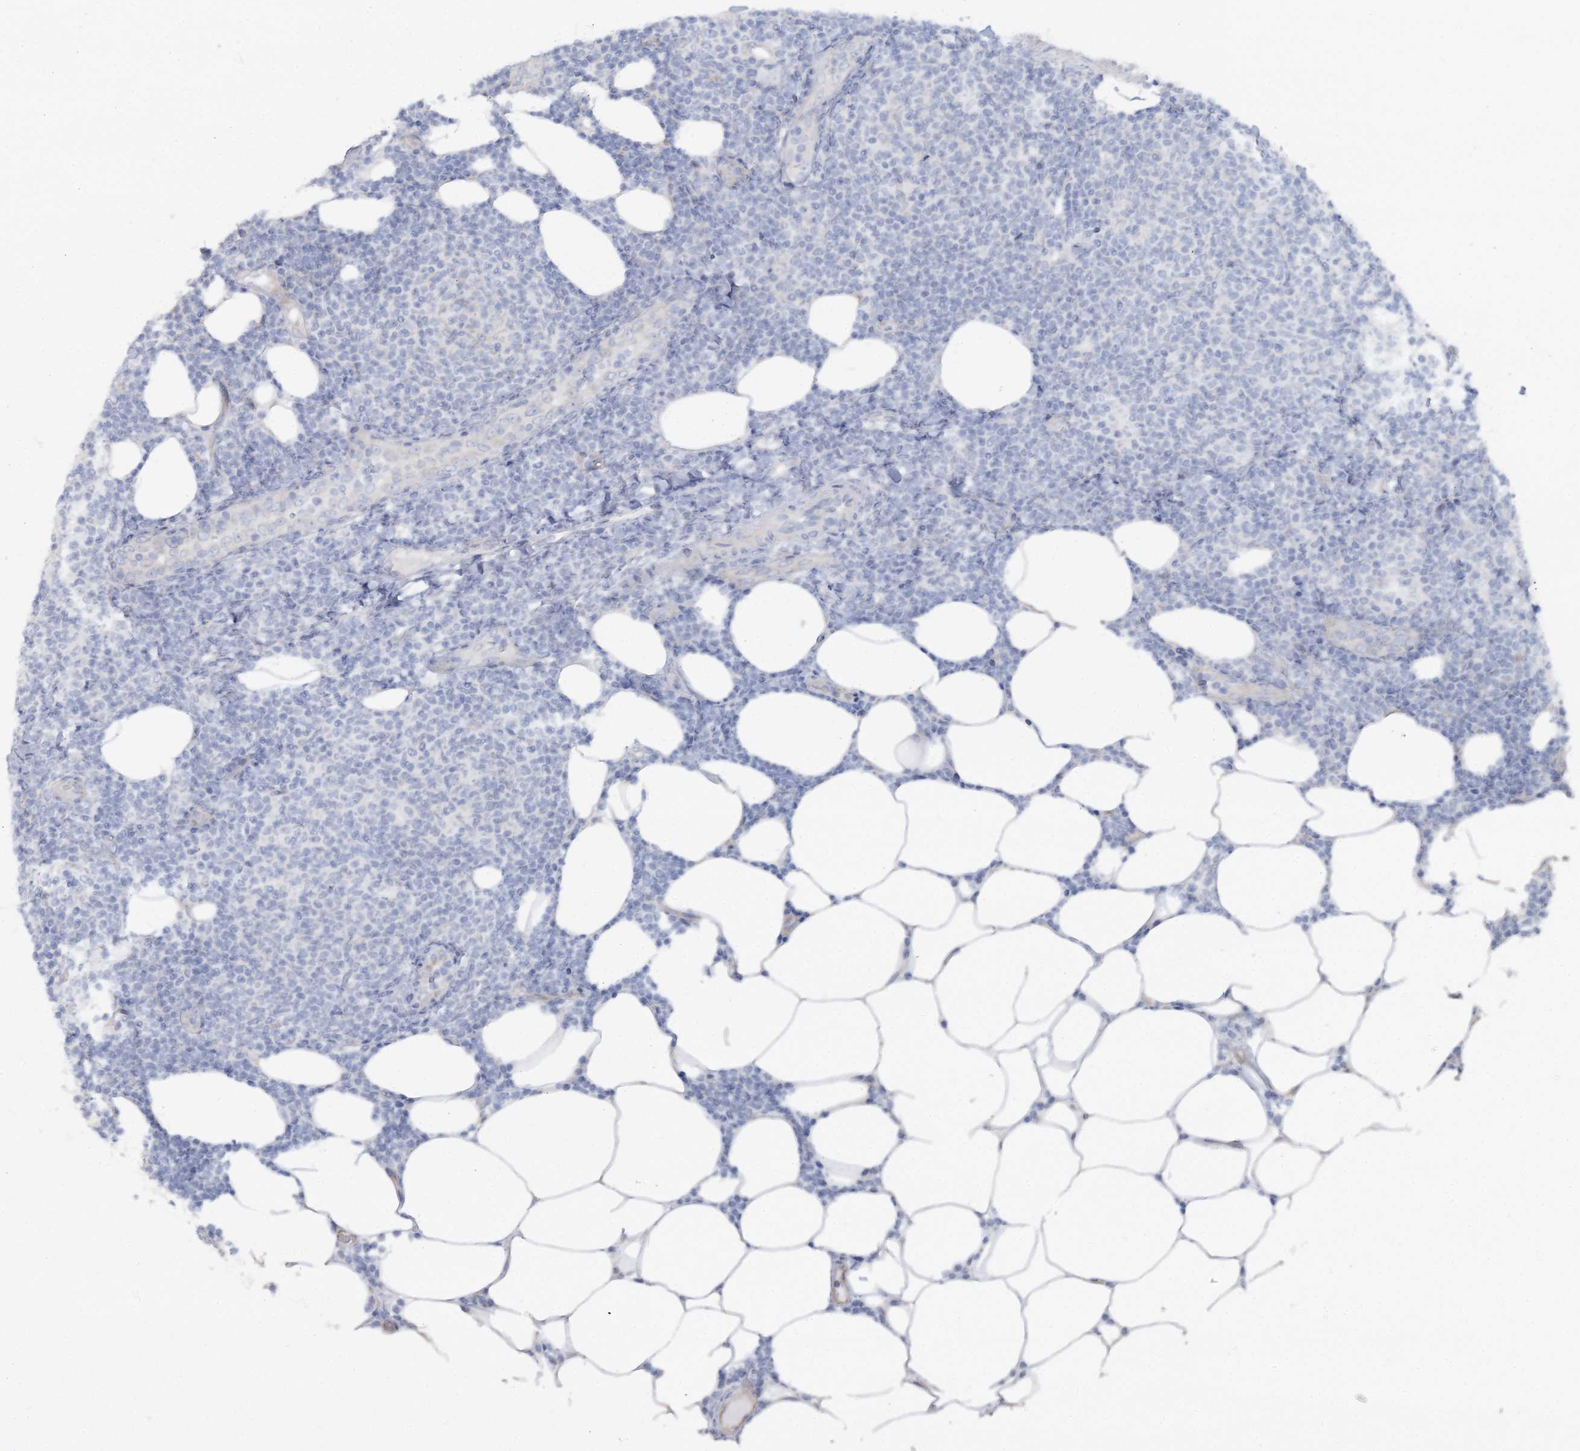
{"staining": {"intensity": "negative", "quantity": "none", "location": "none"}, "tissue": "lymphoma", "cell_type": "Tumor cells", "image_type": "cancer", "snomed": [{"axis": "morphology", "description": "Malignant lymphoma, non-Hodgkin's type, Low grade"}, {"axis": "topography", "description": "Lymph node"}], "caption": "A photomicrograph of human lymphoma is negative for staining in tumor cells. The staining was performed using DAB to visualize the protein expression in brown, while the nuclei were stained in blue with hematoxylin (Magnification: 20x).", "gene": "CMBL", "patient": {"sex": "male", "age": 66}}